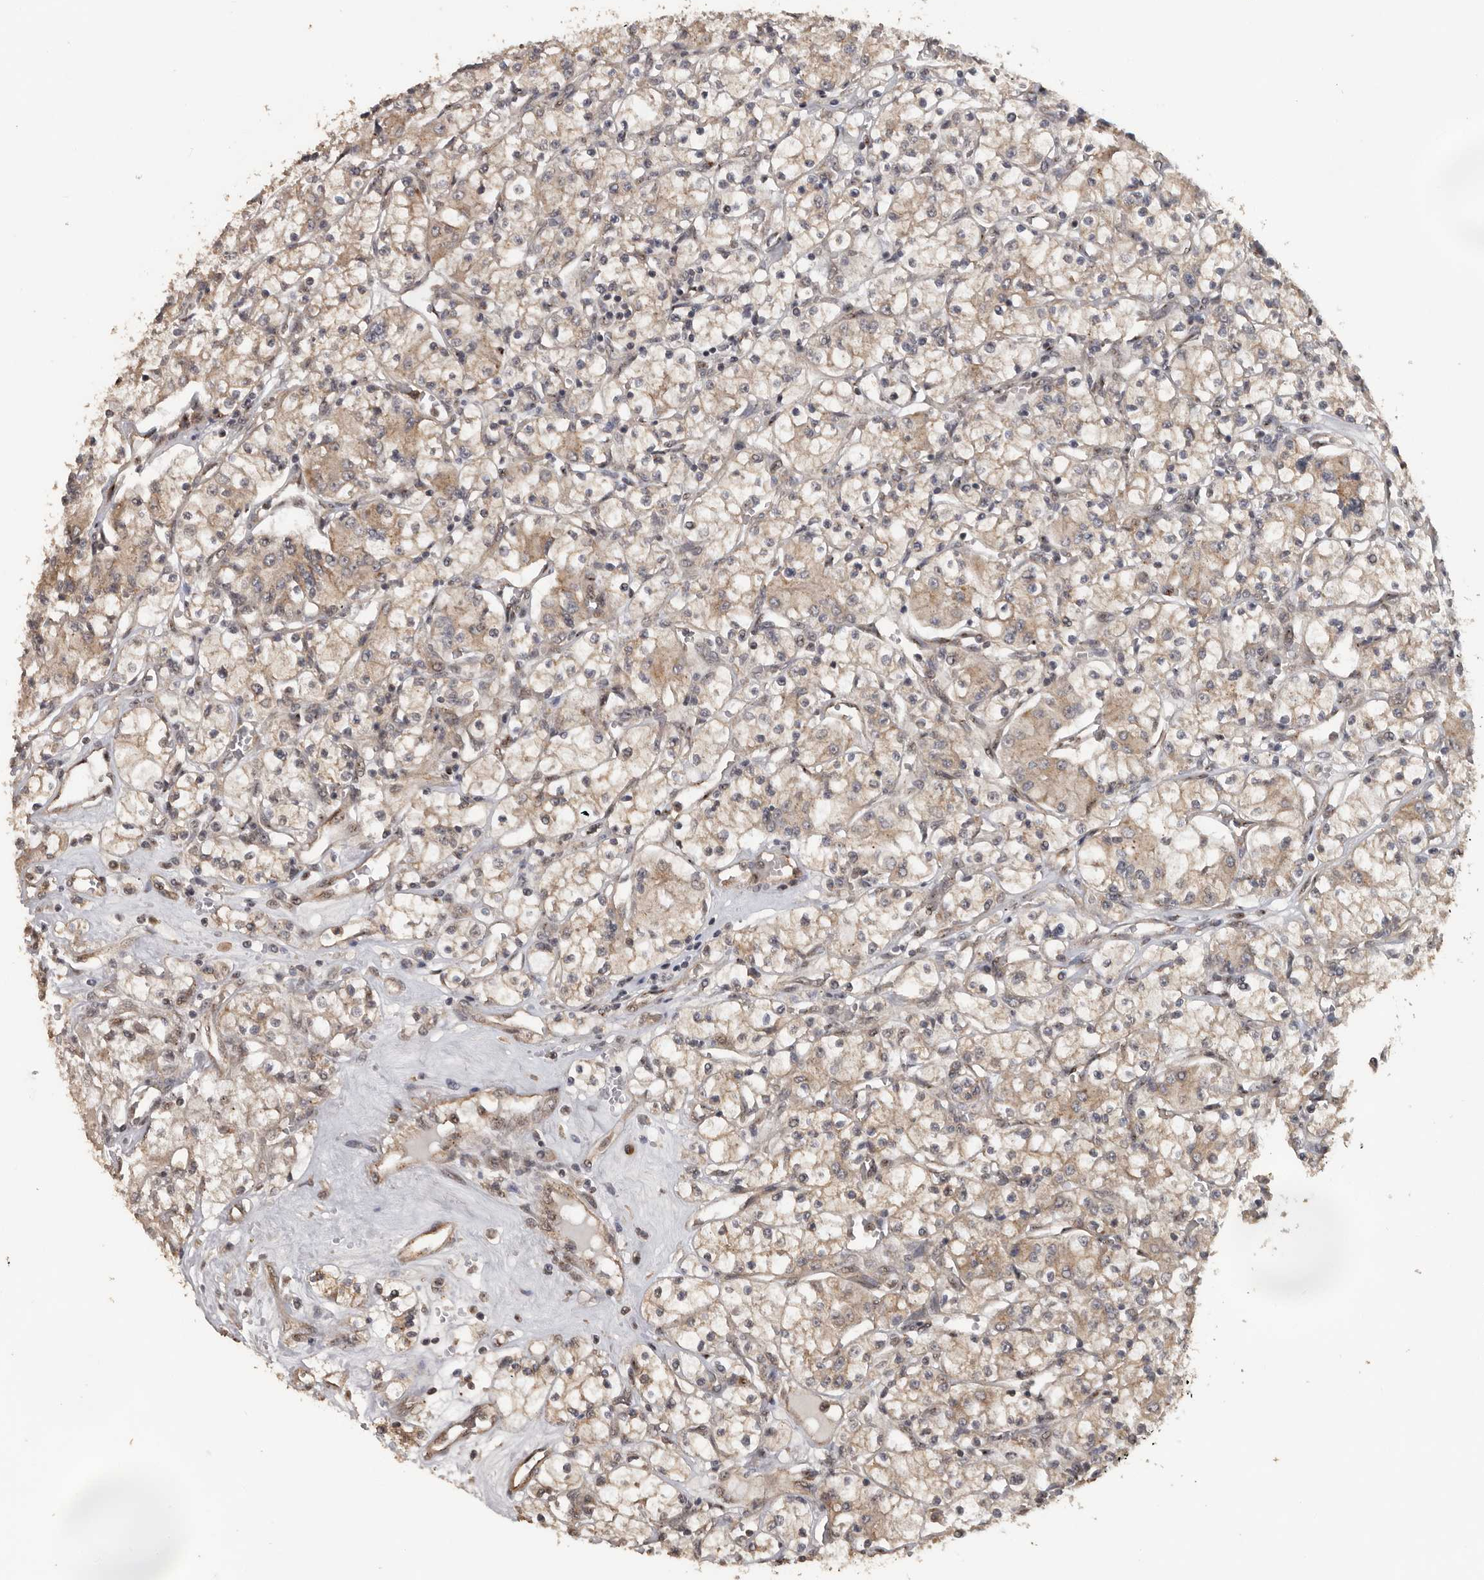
{"staining": {"intensity": "weak", "quantity": ">75%", "location": "cytoplasmic/membranous"}, "tissue": "renal cancer", "cell_type": "Tumor cells", "image_type": "cancer", "snomed": [{"axis": "morphology", "description": "Adenocarcinoma, NOS"}, {"axis": "topography", "description": "Kidney"}], "caption": "Protein analysis of renal cancer (adenocarcinoma) tissue demonstrates weak cytoplasmic/membranous positivity in approximately >75% of tumor cells. The protein is shown in brown color, while the nuclei are stained blue.", "gene": "CEP350", "patient": {"sex": "female", "age": 59}}